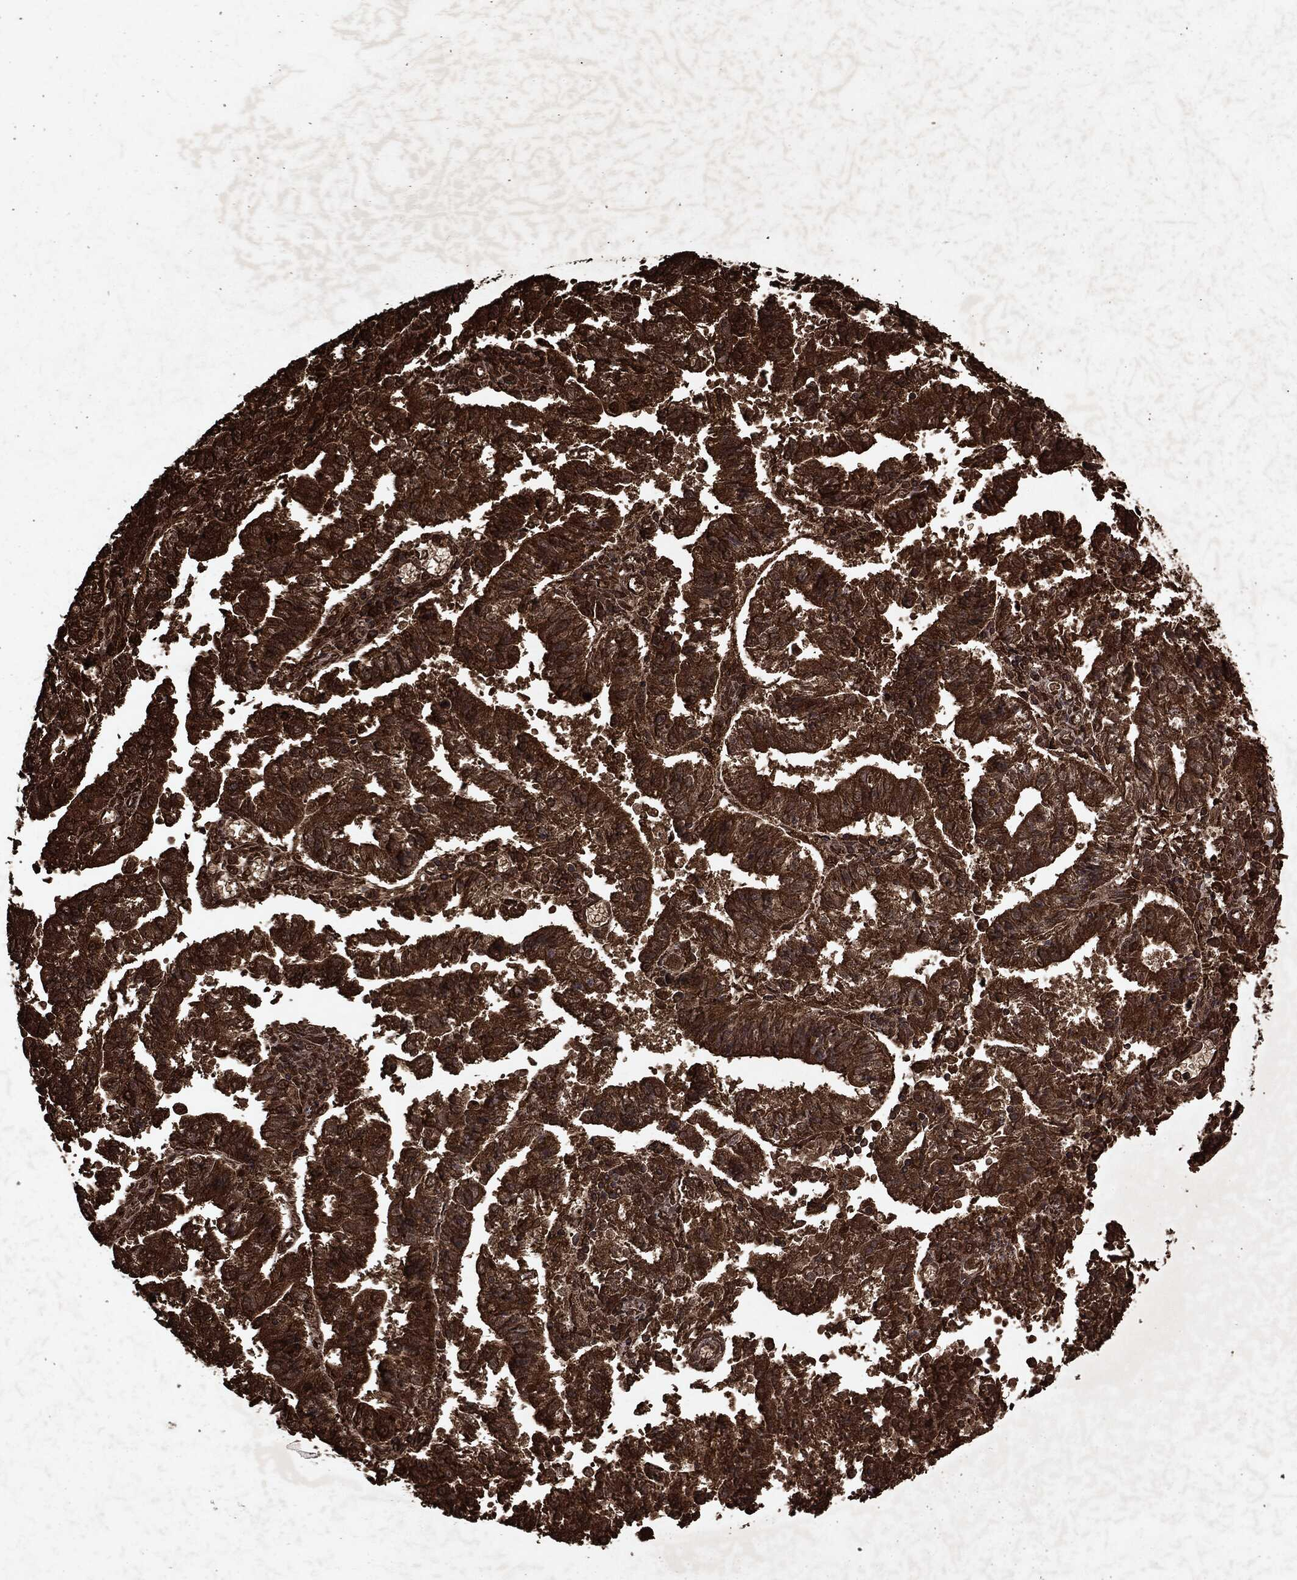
{"staining": {"intensity": "strong", "quantity": ">75%", "location": "cytoplasmic/membranous"}, "tissue": "endometrial cancer", "cell_type": "Tumor cells", "image_type": "cancer", "snomed": [{"axis": "morphology", "description": "Adenocarcinoma, NOS"}, {"axis": "topography", "description": "Endometrium"}], "caption": "The immunohistochemical stain highlights strong cytoplasmic/membranous positivity in tumor cells of endometrial cancer (adenocarcinoma) tissue. (Brightfield microscopy of DAB IHC at high magnification).", "gene": "ARAF", "patient": {"sex": "female", "age": 82}}